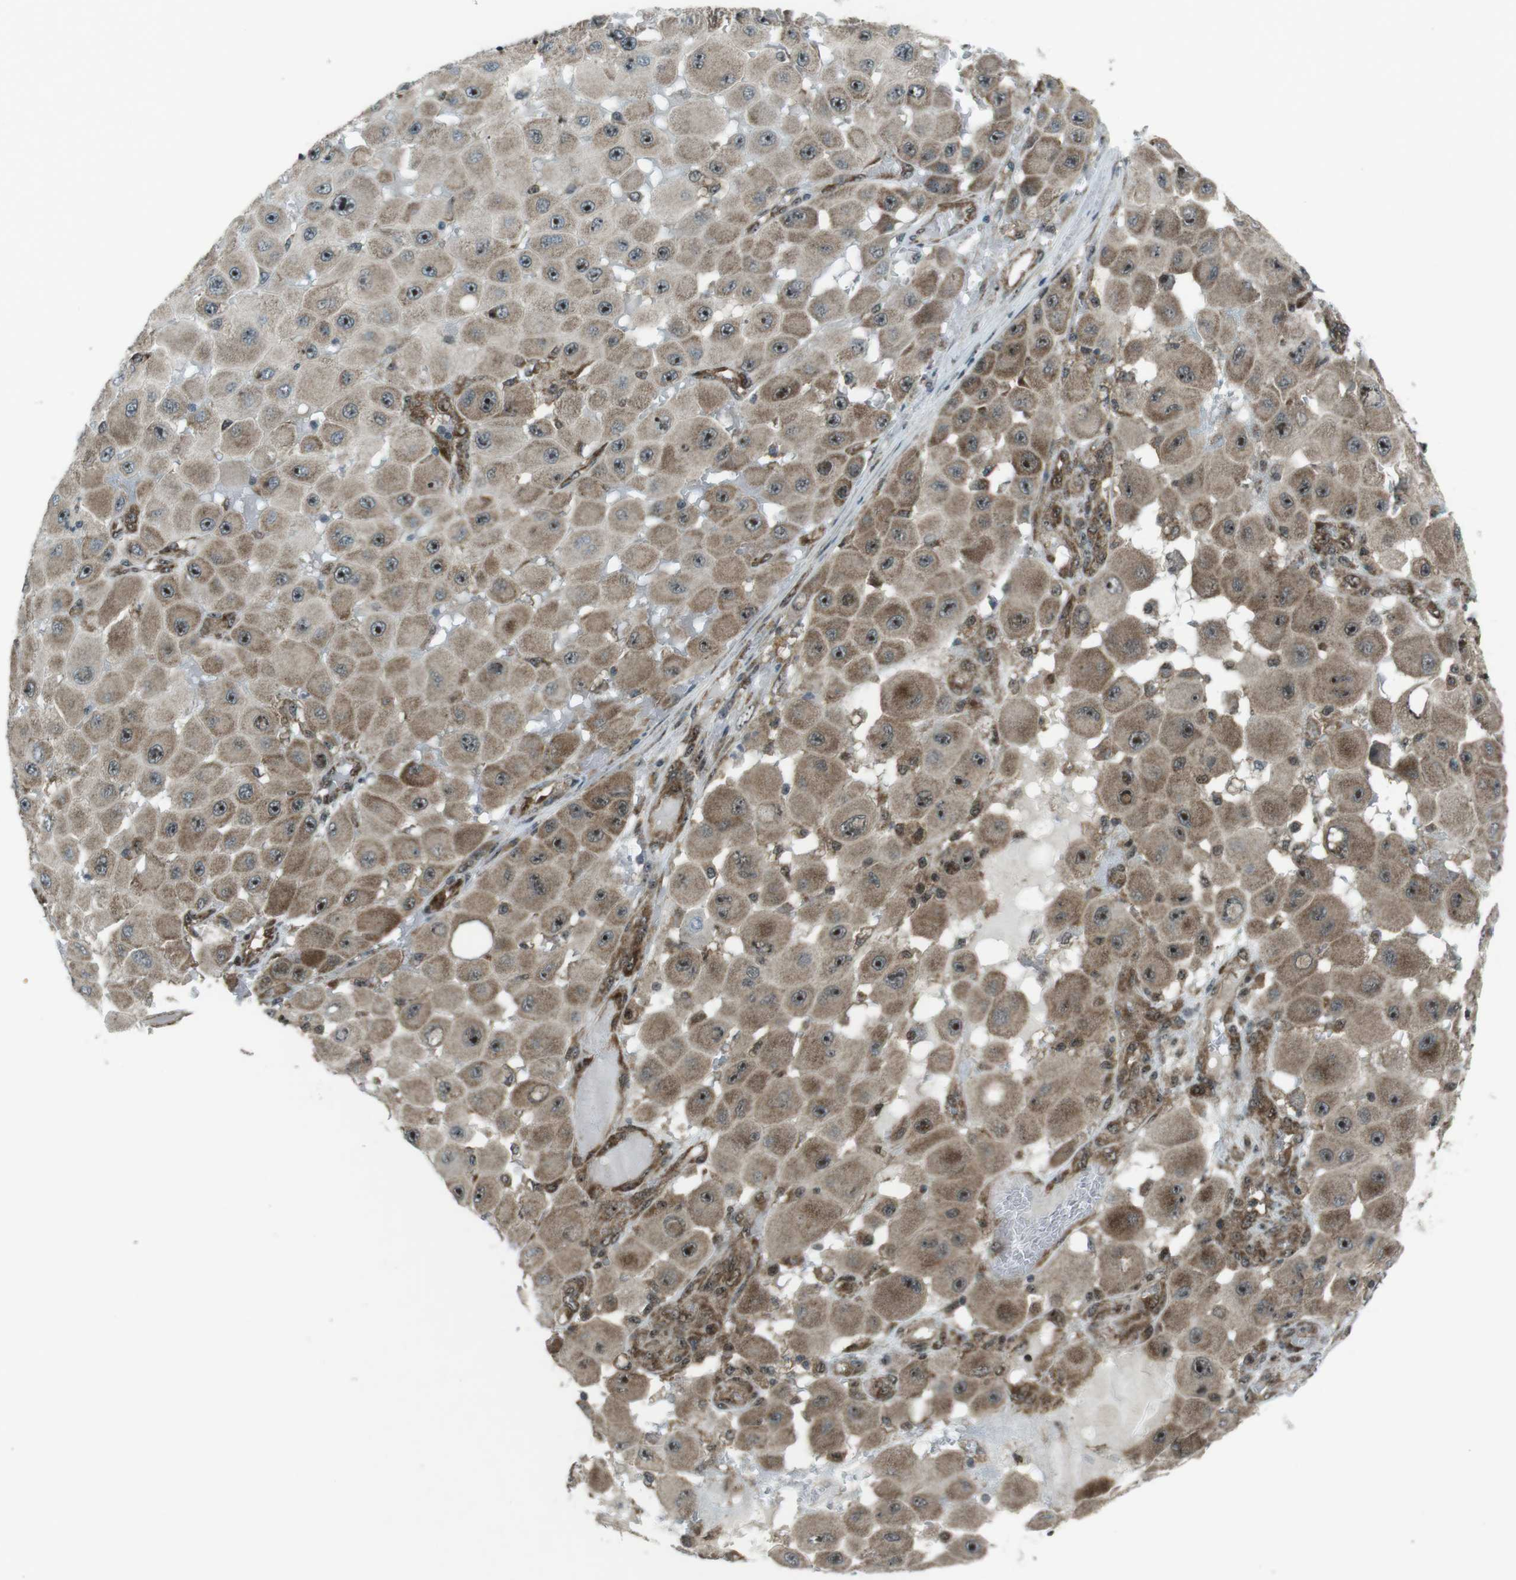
{"staining": {"intensity": "weak", "quantity": ">75%", "location": "cytoplasmic/membranous,nuclear"}, "tissue": "melanoma", "cell_type": "Tumor cells", "image_type": "cancer", "snomed": [{"axis": "morphology", "description": "Malignant melanoma, NOS"}, {"axis": "topography", "description": "Skin"}], "caption": "Malignant melanoma stained for a protein (brown) exhibits weak cytoplasmic/membranous and nuclear positive positivity in approximately >75% of tumor cells.", "gene": "CSNK1D", "patient": {"sex": "female", "age": 81}}